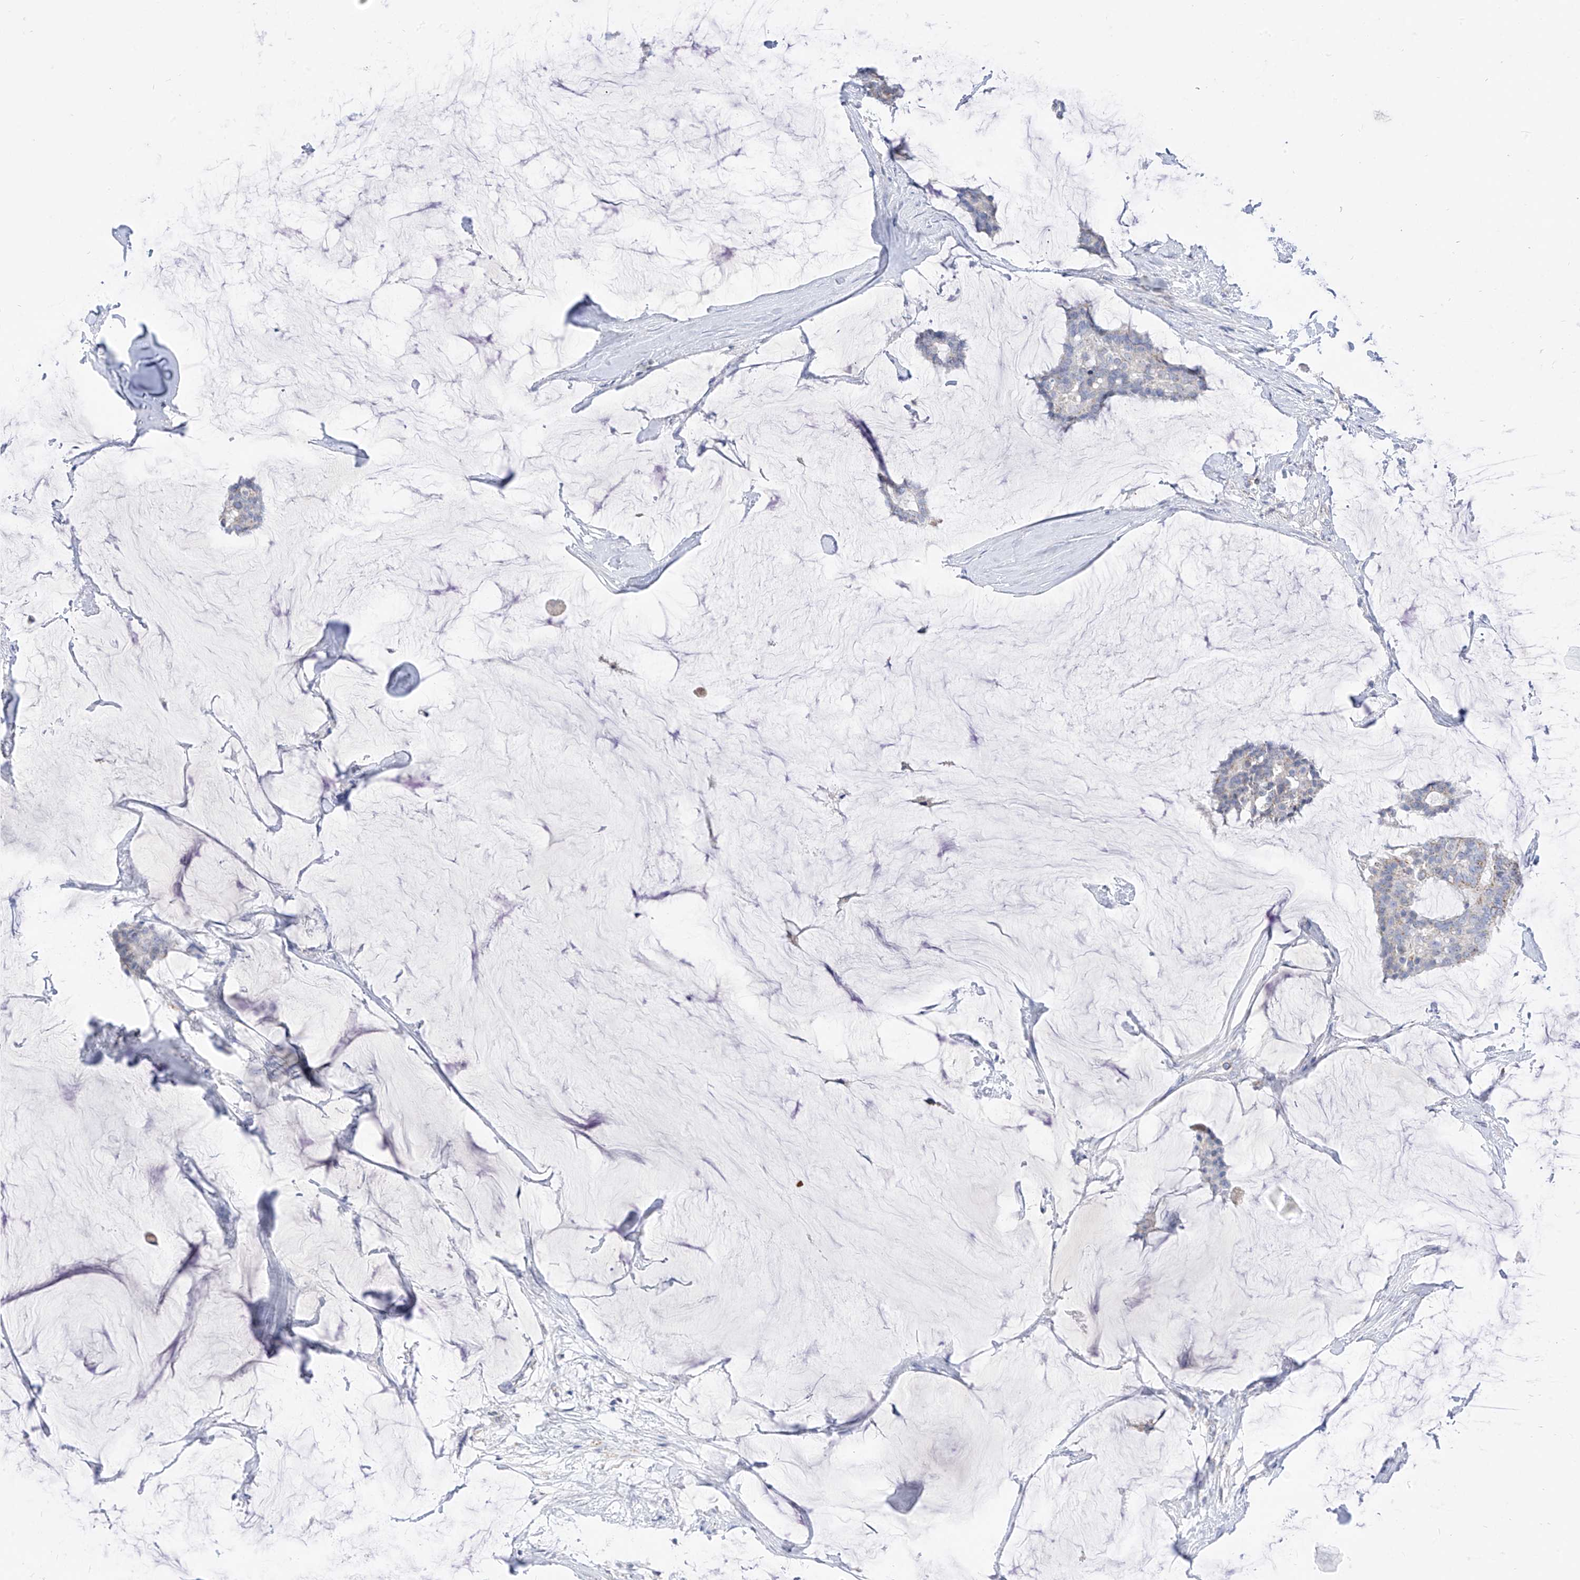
{"staining": {"intensity": "negative", "quantity": "none", "location": "none"}, "tissue": "breast cancer", "cell_type": "Tumor cells", "image_type": "cancer", "snomed": [{"axis": "morphology", "description": "Duct carcinoma"}, {"axis": "topography", "description": "Breast"}], "caption": "Tumor cells show no significant protein staining in breast cancer (intraductal carcinoma).", "gene": "RASA2", "patient": {"sex": "female", "age": 93}}